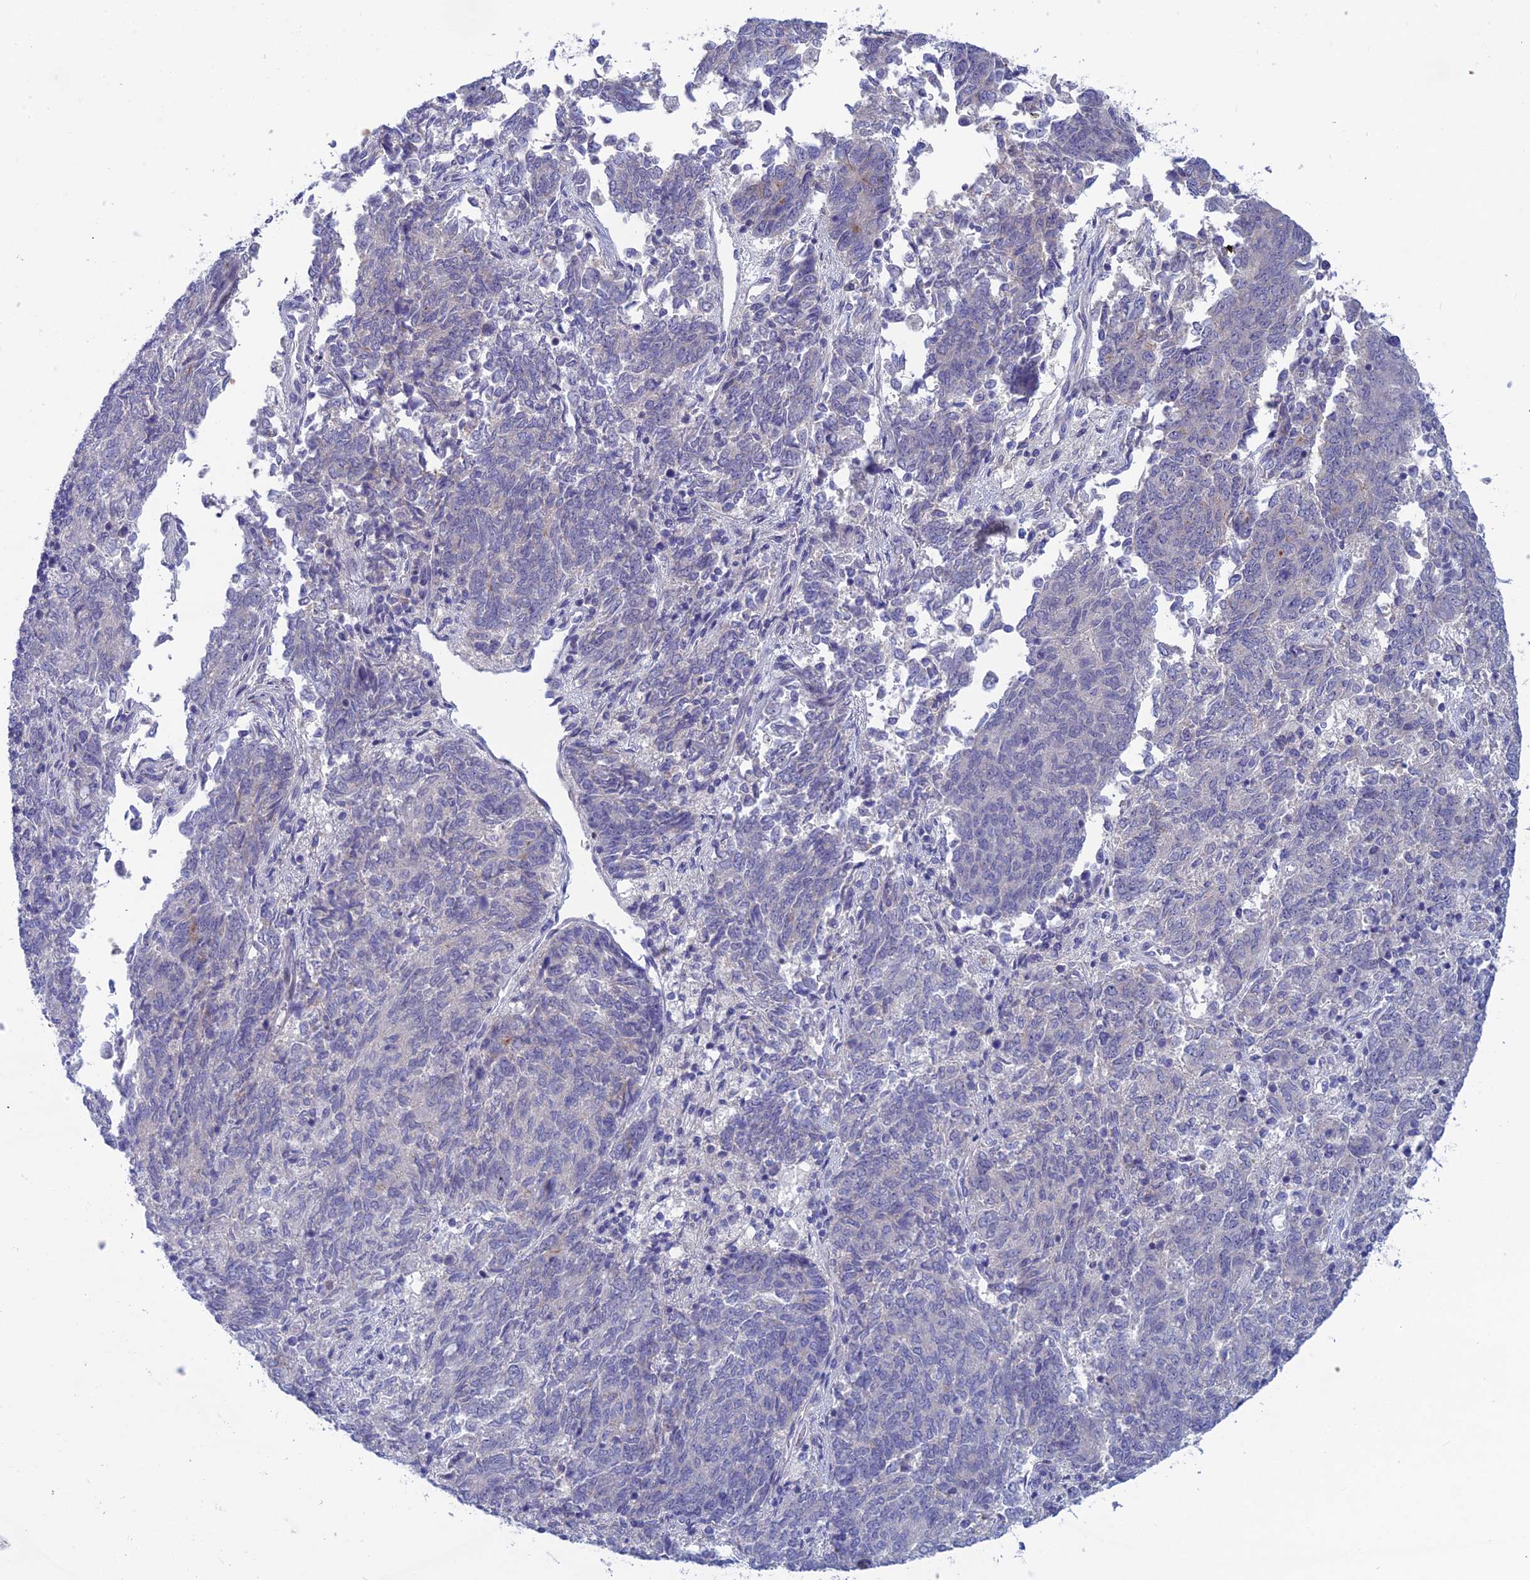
{"staining": {"intensity": "negative", "quantity": "none", "location": "none"}, "tissue": "endometrial cancer", "cell_type": "Tumor cells", "image_type": "cancer", "snomed": [{"axis": "morphology", "description": "Adenocarcinoma, NOS"}, {"axis": "topography", "description": "Endometrium"}], "caption": "Immunohistochemistry (IHC) of human endometrial cancer (adenocarcinoma) shows no staining in tumor cells.", "gene": "XPO7", "patient": {"sex": "female", "age": 80}}